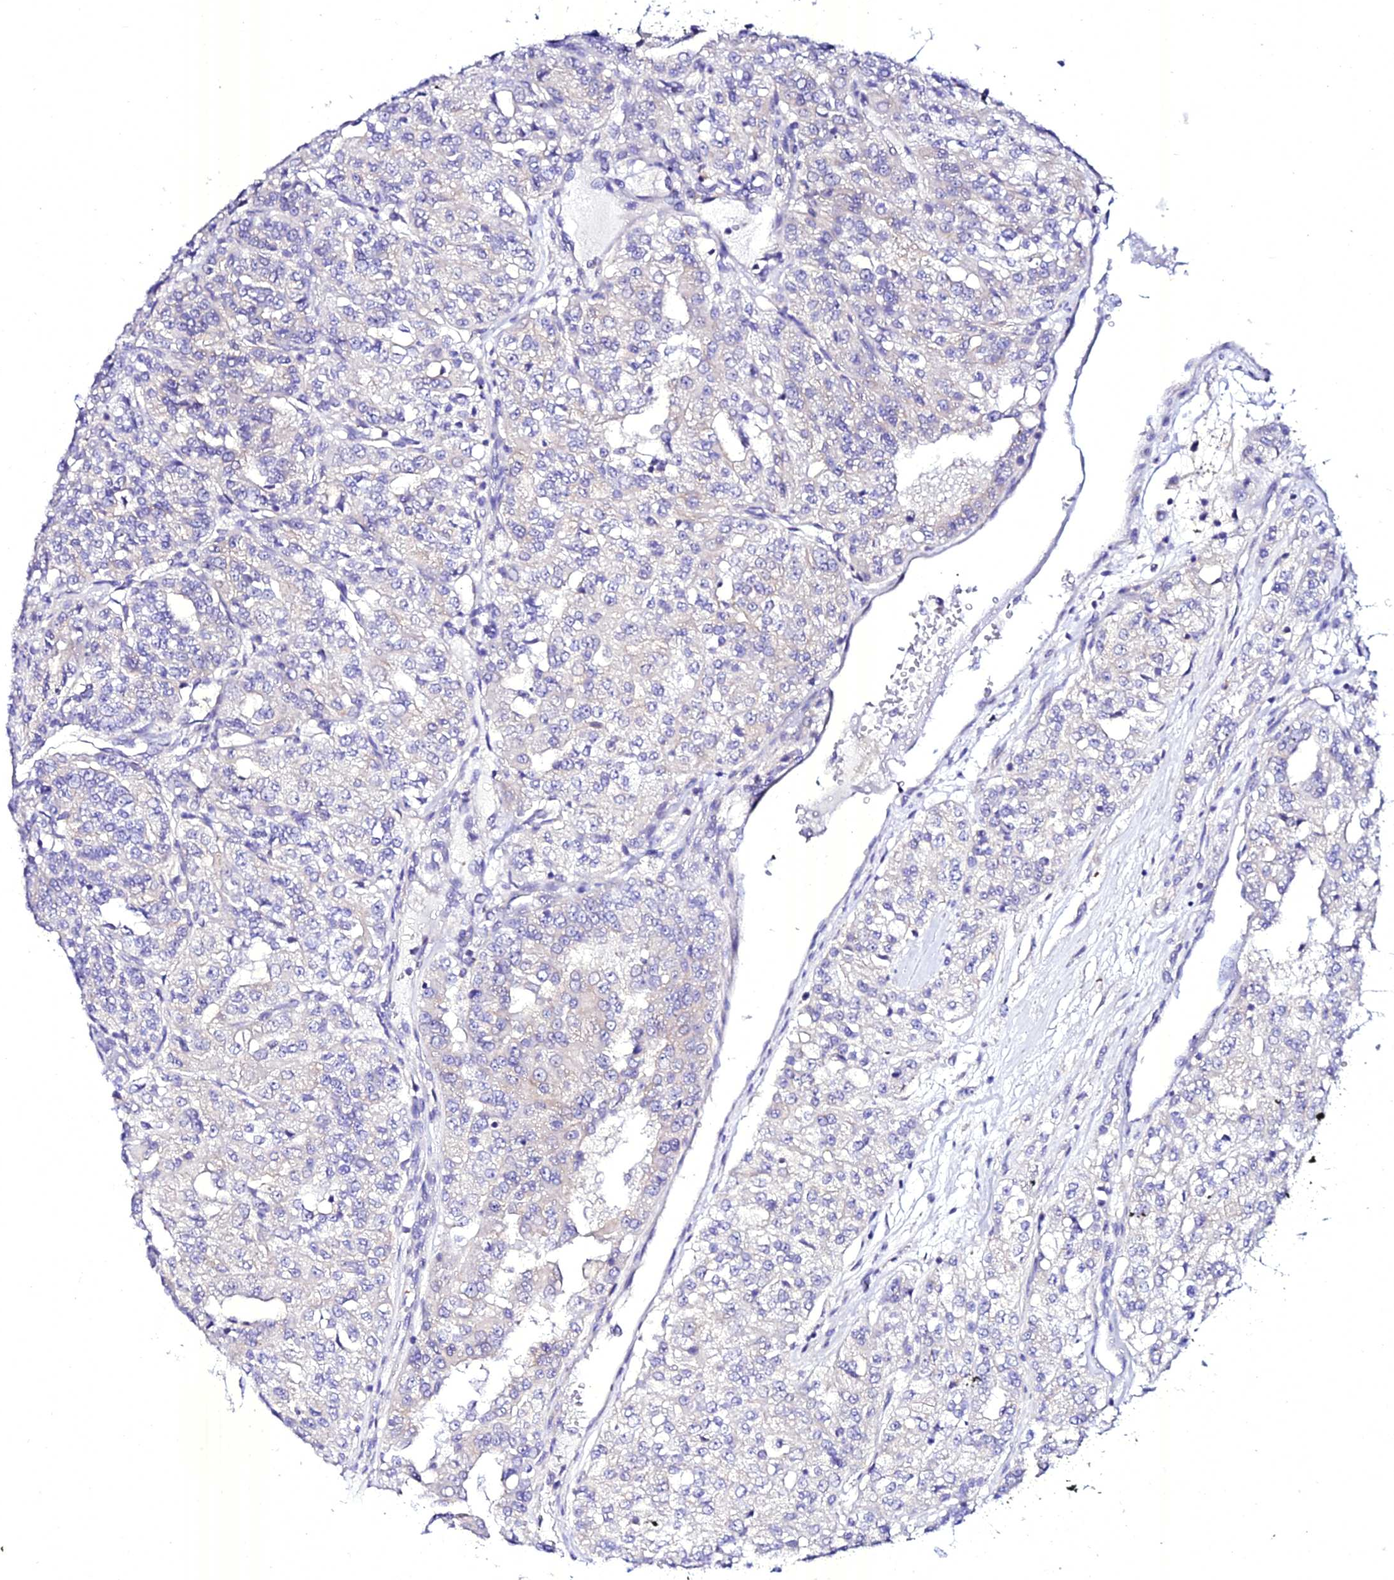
{"staining": {"intensity": "negative", "quantity": "none", "location": "none"}, "tissue": "renal cancer", "cell_type": "Tumor cells", "image_type": "cancer", "snomed": [{"axis": "morphology", "description": "Adenocarcinoma, NOS"}, {"axis": "topography", "description": "Kidney"}], "caption": "Photomicrograph shows no protein positivity in tumor cells of renal cancer tissue. The staining is performed using DAB (3,3'-diaminobenzidine) brown chromogen with nuclei counter-stained in using hematoxylin.", "gene": "ATG16L2", "patient": {"sex": "female", "age": 63}}